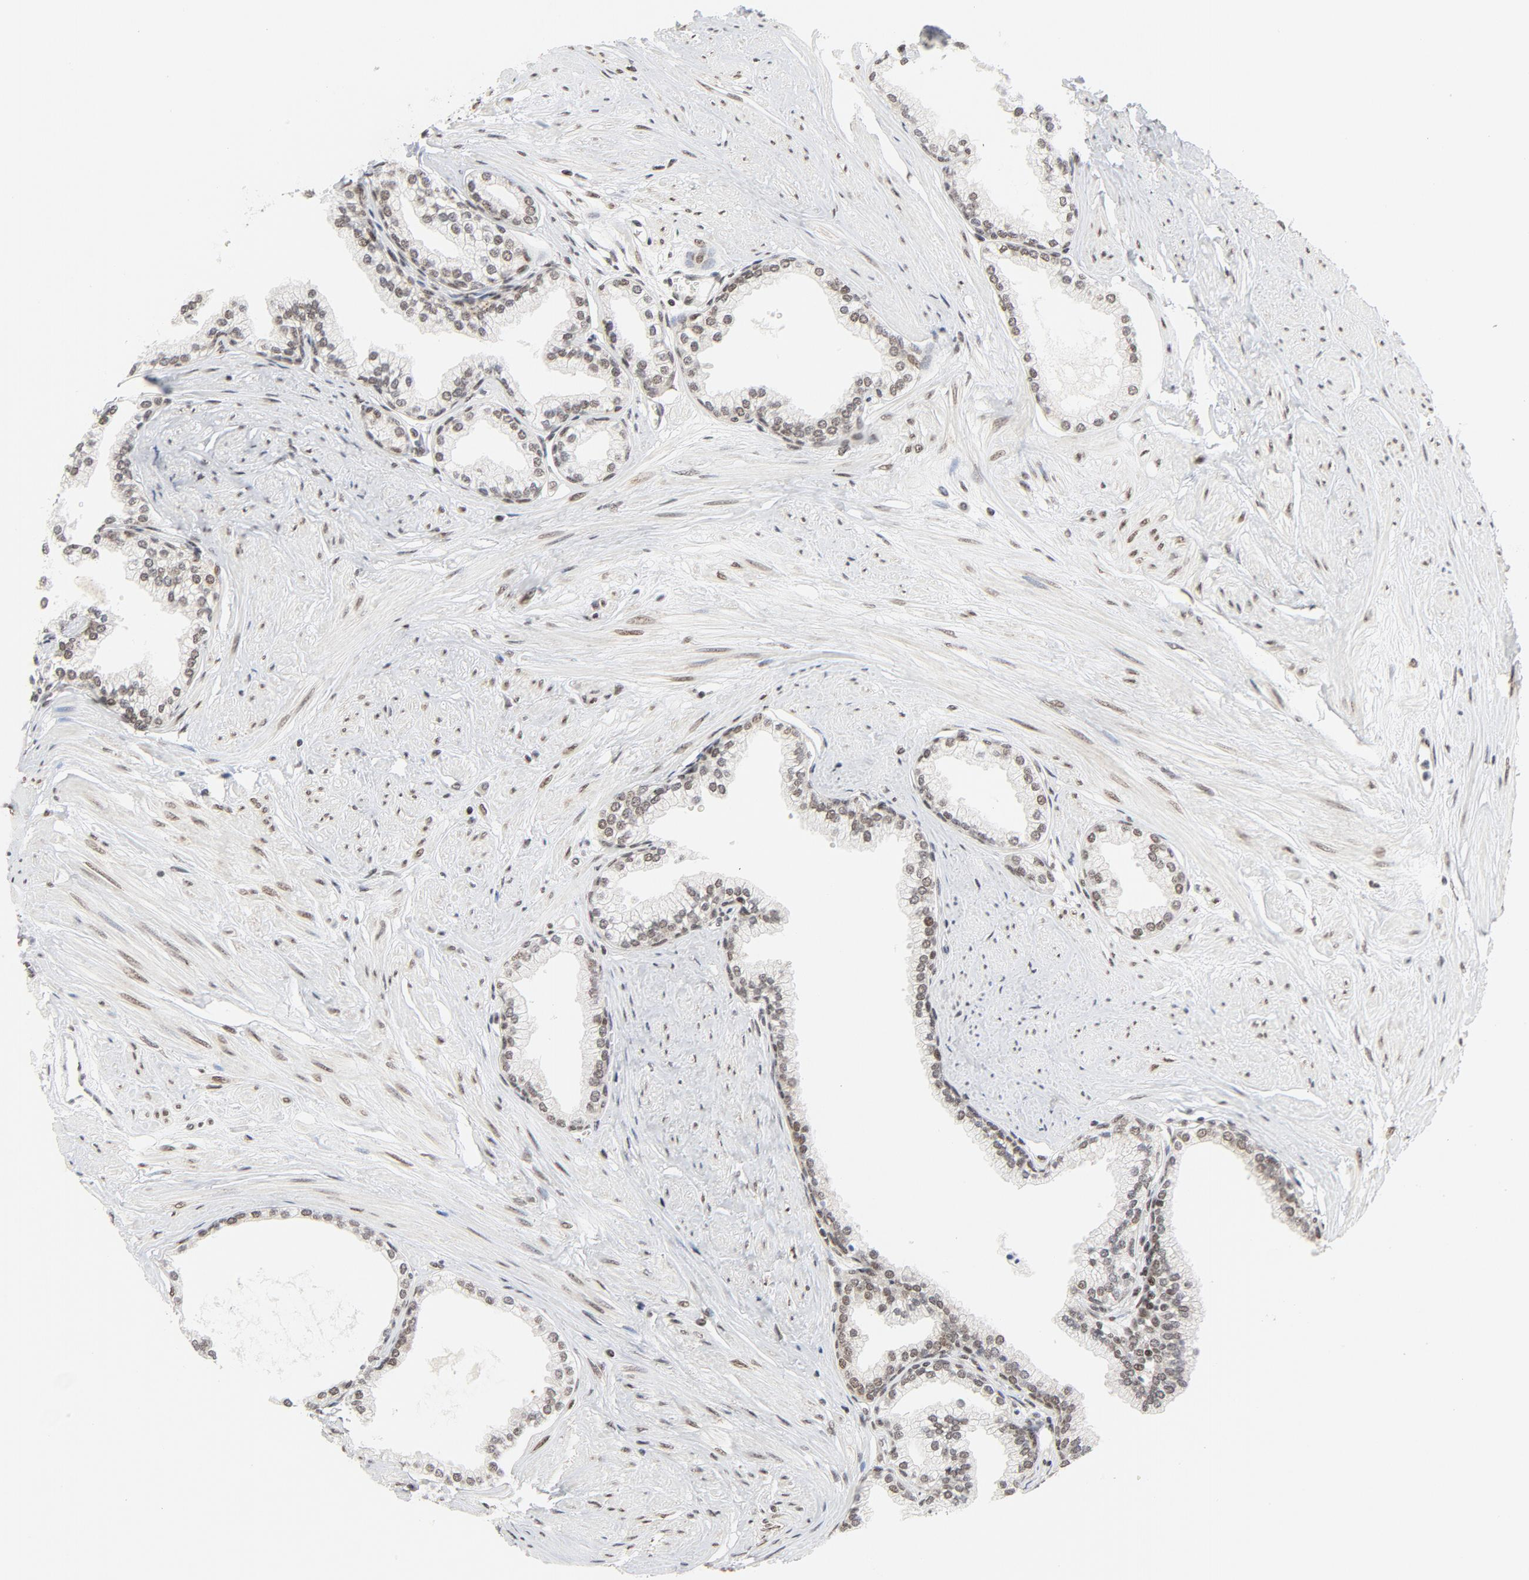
{"staining": {"intensity": "moderate", "quantity": ">75%", "location": "nuclear"}, "tissue": "prostate", "cell_type": "Glandular cells", "image_type": "normal", "snomed": [{"axis": "morphology", "description": "Normal tissue, NOS"}, {"axis": "topography", "description": "Prostate"}], "caption": "This photomicrograph shows immunohistochemistry staining of normal prostate, with medium moderate nuclear expression in about >75% of glandular cells.", "gene": "ERCC1", "patient": {"sex": "male", "age": 64}}